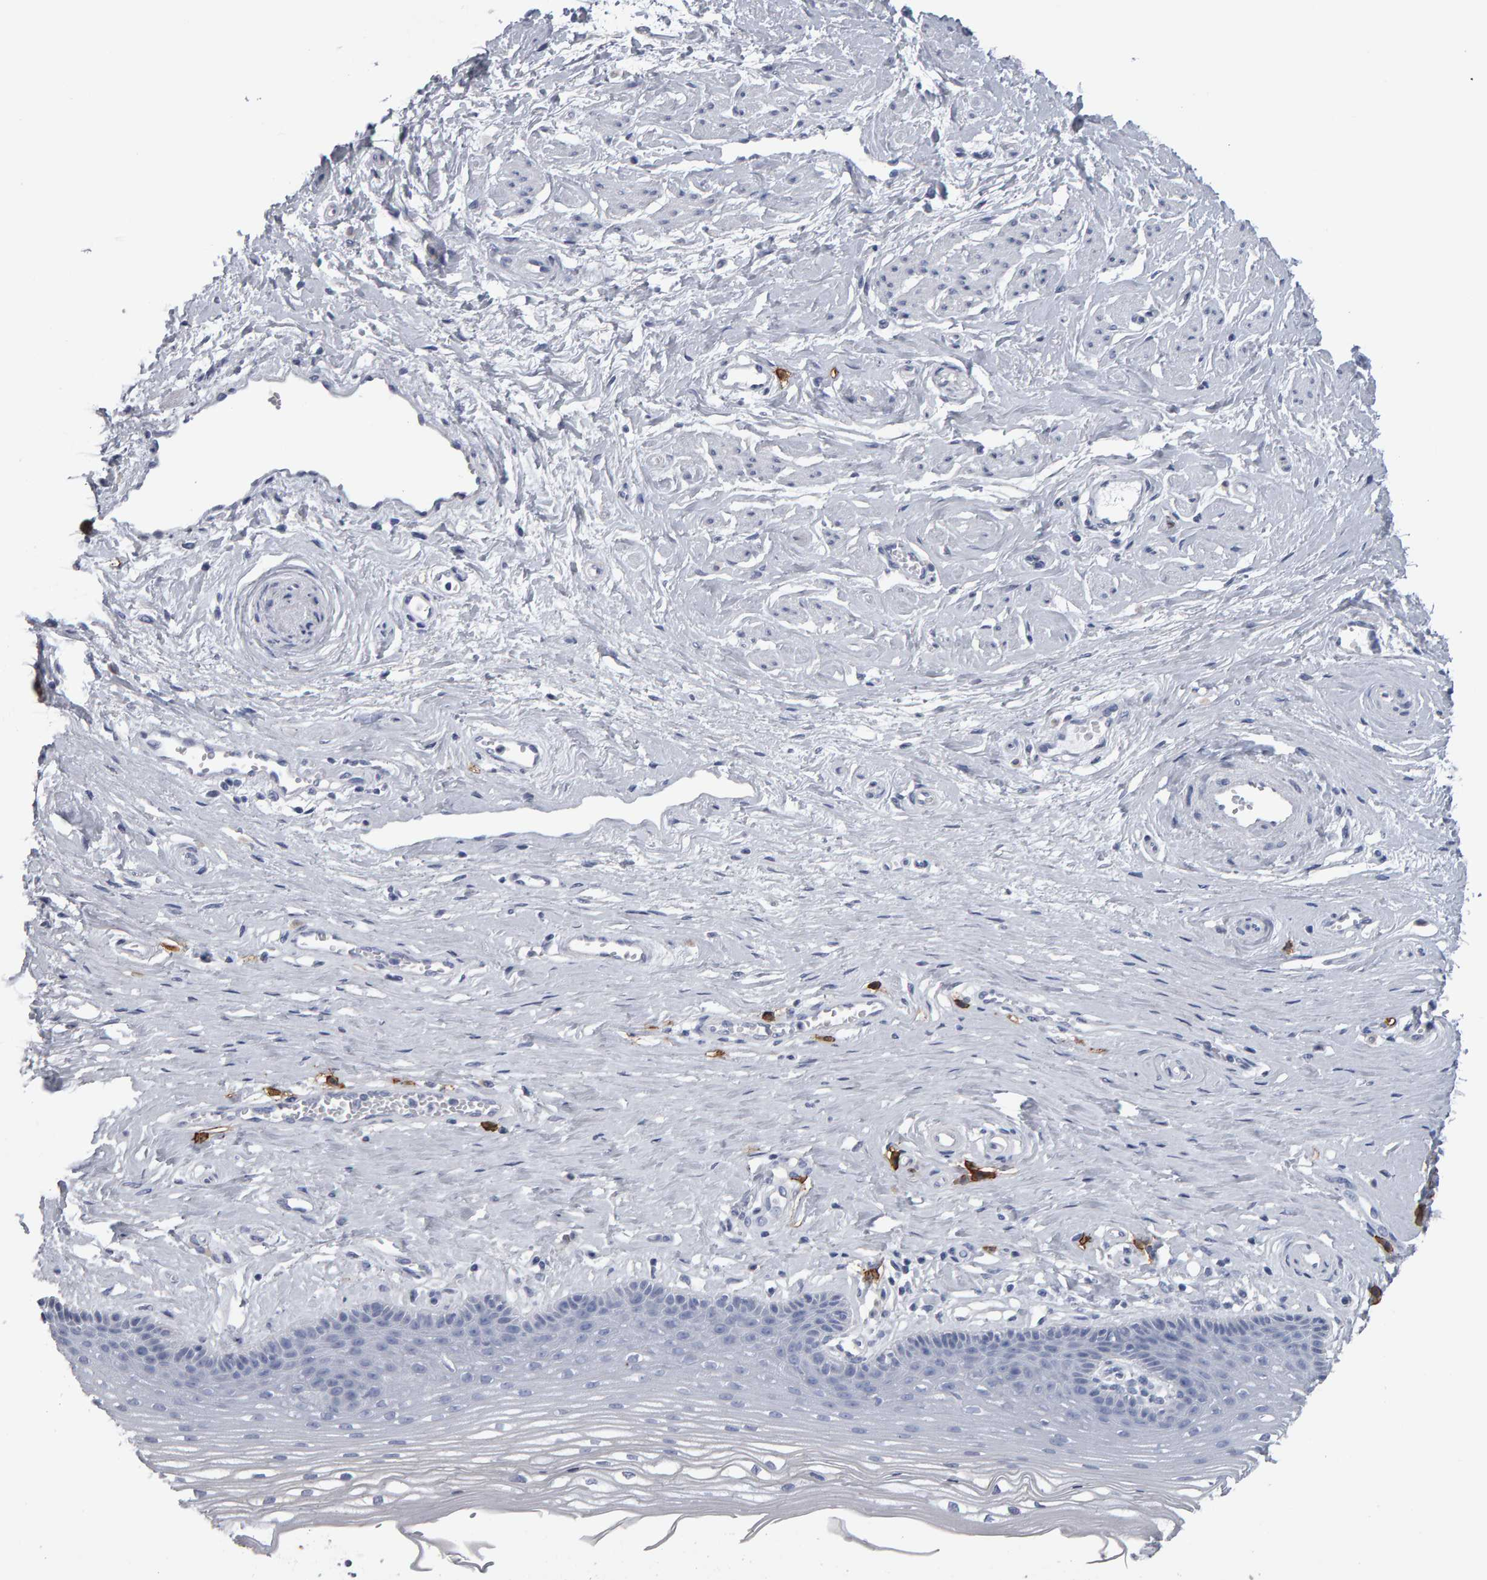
{"staining": {"intensity": "negative", "quantity": "none", "location": "none"}, "tissue": "vagina", "cell_type": "Squamous epithelial cells", "image_type": "normal", "snomed": [{"axis": "morphology", "description": "Normal tissue, NOS"}, {"axis": "topography", "description": "Vagina"}], "caption": "The image reveals no significant staining in squamous epithelial cells of vagina. Nuclei are stained in blue.", "gene": "CD38", "patient": {"sex": "female", "age": 46}}